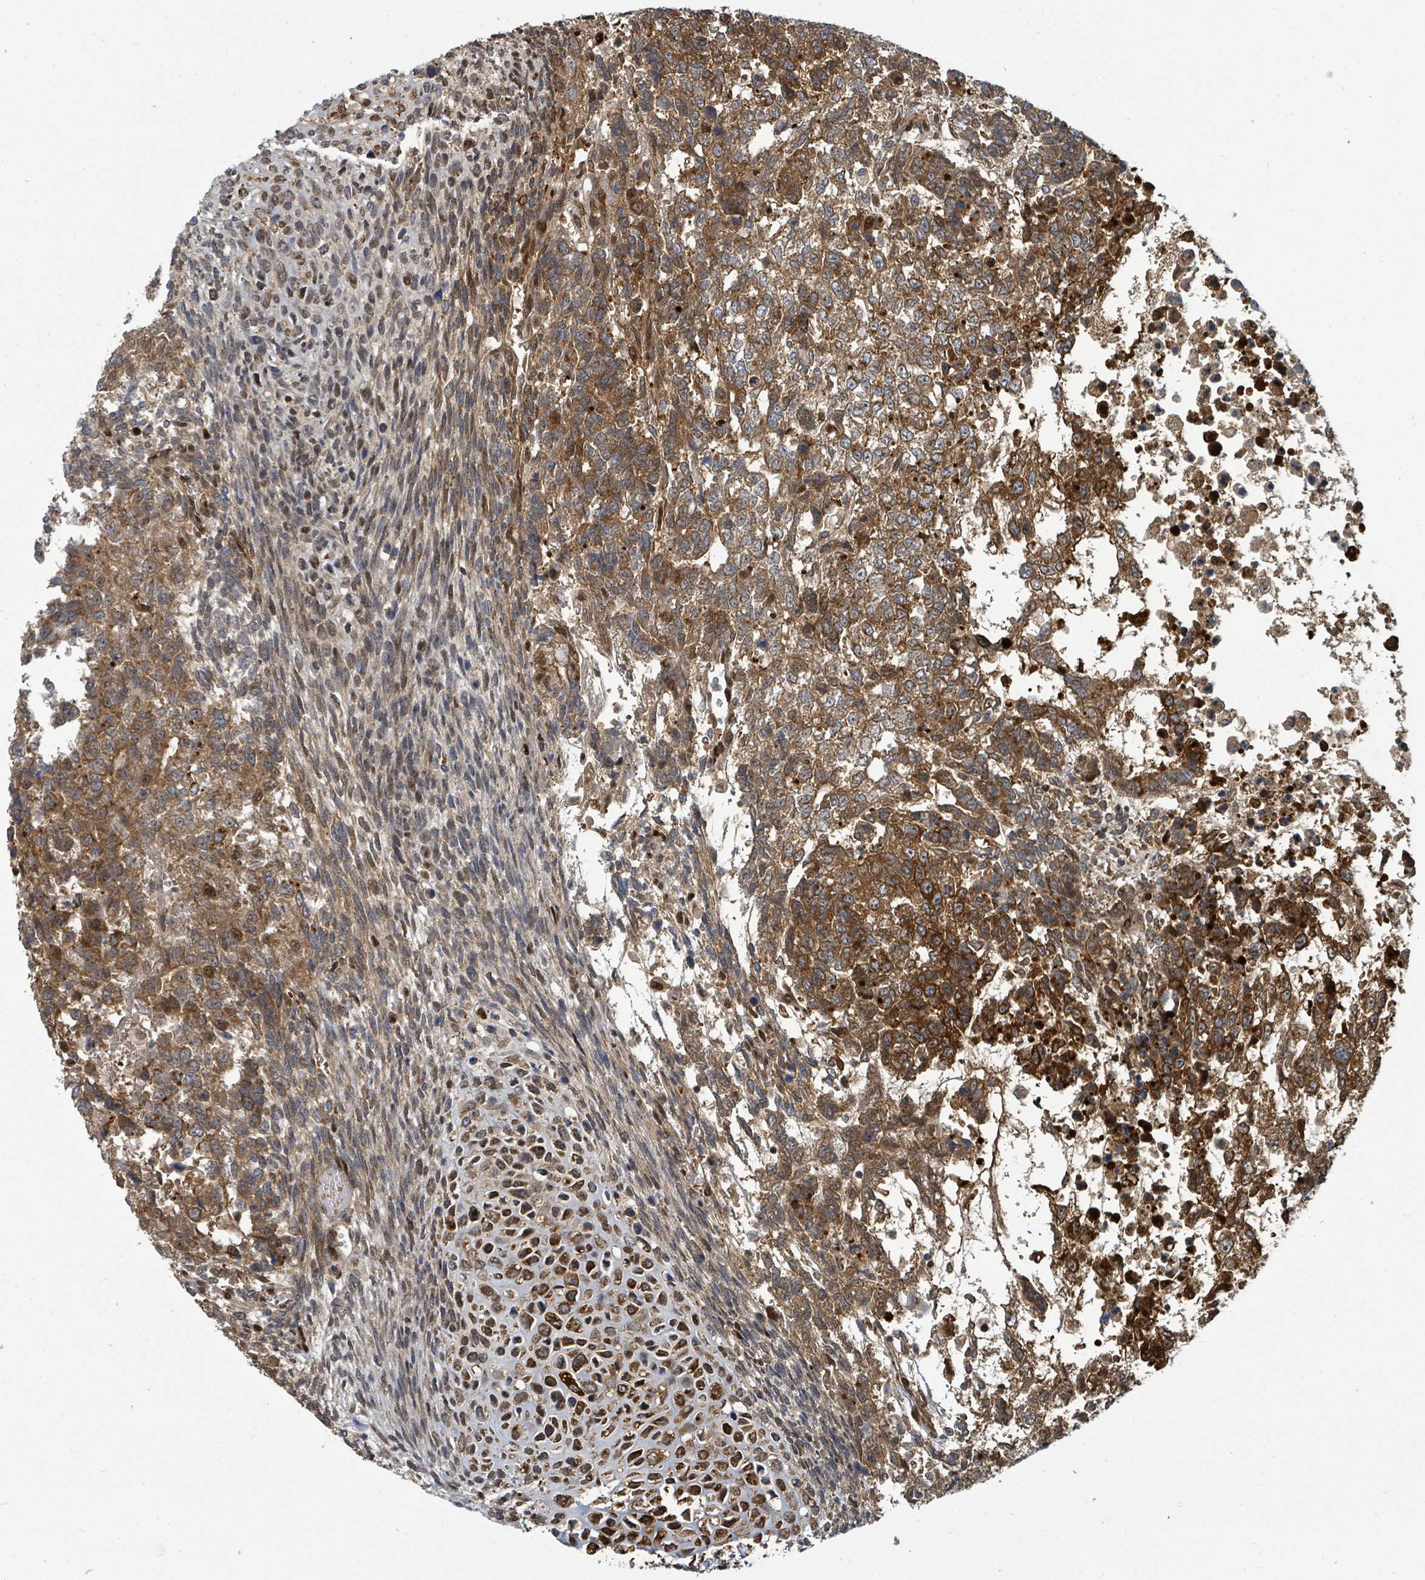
{"staining": {"intensity": "strong", "quantity": ">75%", "location": "cytoplasmic/membranous"}, "tissue": "testis cancer", "cell_type": "Tumor cells", "image_type": "cancer", "snomed": [{"axis": "morphology", "description": "Carcinoma, Embryonal, NOS"}, {"axis": "topography", "description": "Testis"}], "caption": "Protein staining reveals strong cytoplasmic/membranous positivity in approximately >75% of tumor cells in testis cancer (embryonal carcinoma). Using DAB (3,3'-diaminobenzidine) (brown) and hematoxylin (blue) stains, captured at high magnification using brightfield microscopy.", "gene": "TRDMT1", "patient": {"sex": "male", "age": 23}}